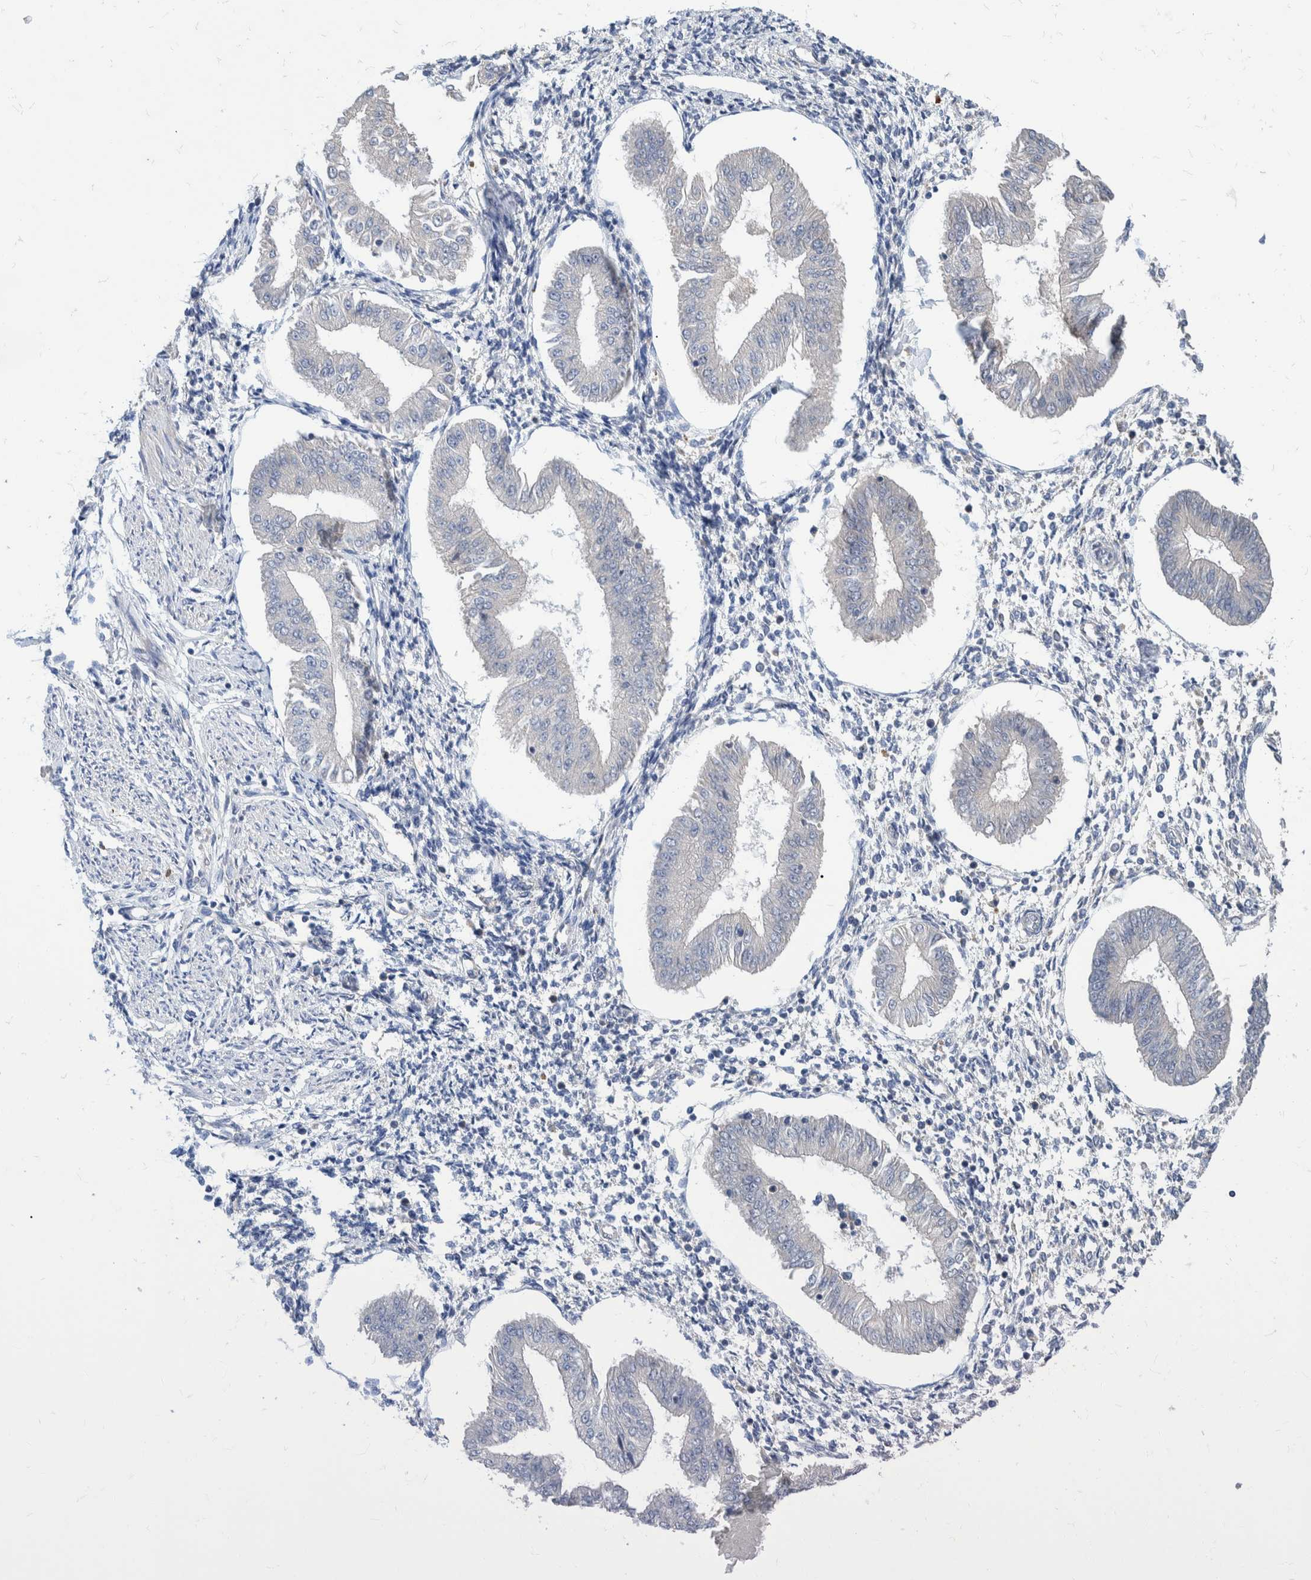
{"staining": {"intensity": "negative", "quantity": "none", "location": "none"}, "tissue": "endometrium", "cell_type": "Cells in endometrial stroma", "image_type": "normal", "snomed": [{"axis": "morphology", "description": "Normal tissue, NOS"}, {"axis": "topography", "description": "Endometrium"}], "caption": "Immunohistochemical staining of unremarkable endometrium shows no significant expression in cells in endometrial stroma.", "gene": "PLPBP", "patient": {"sex": "female", "age": 50}}